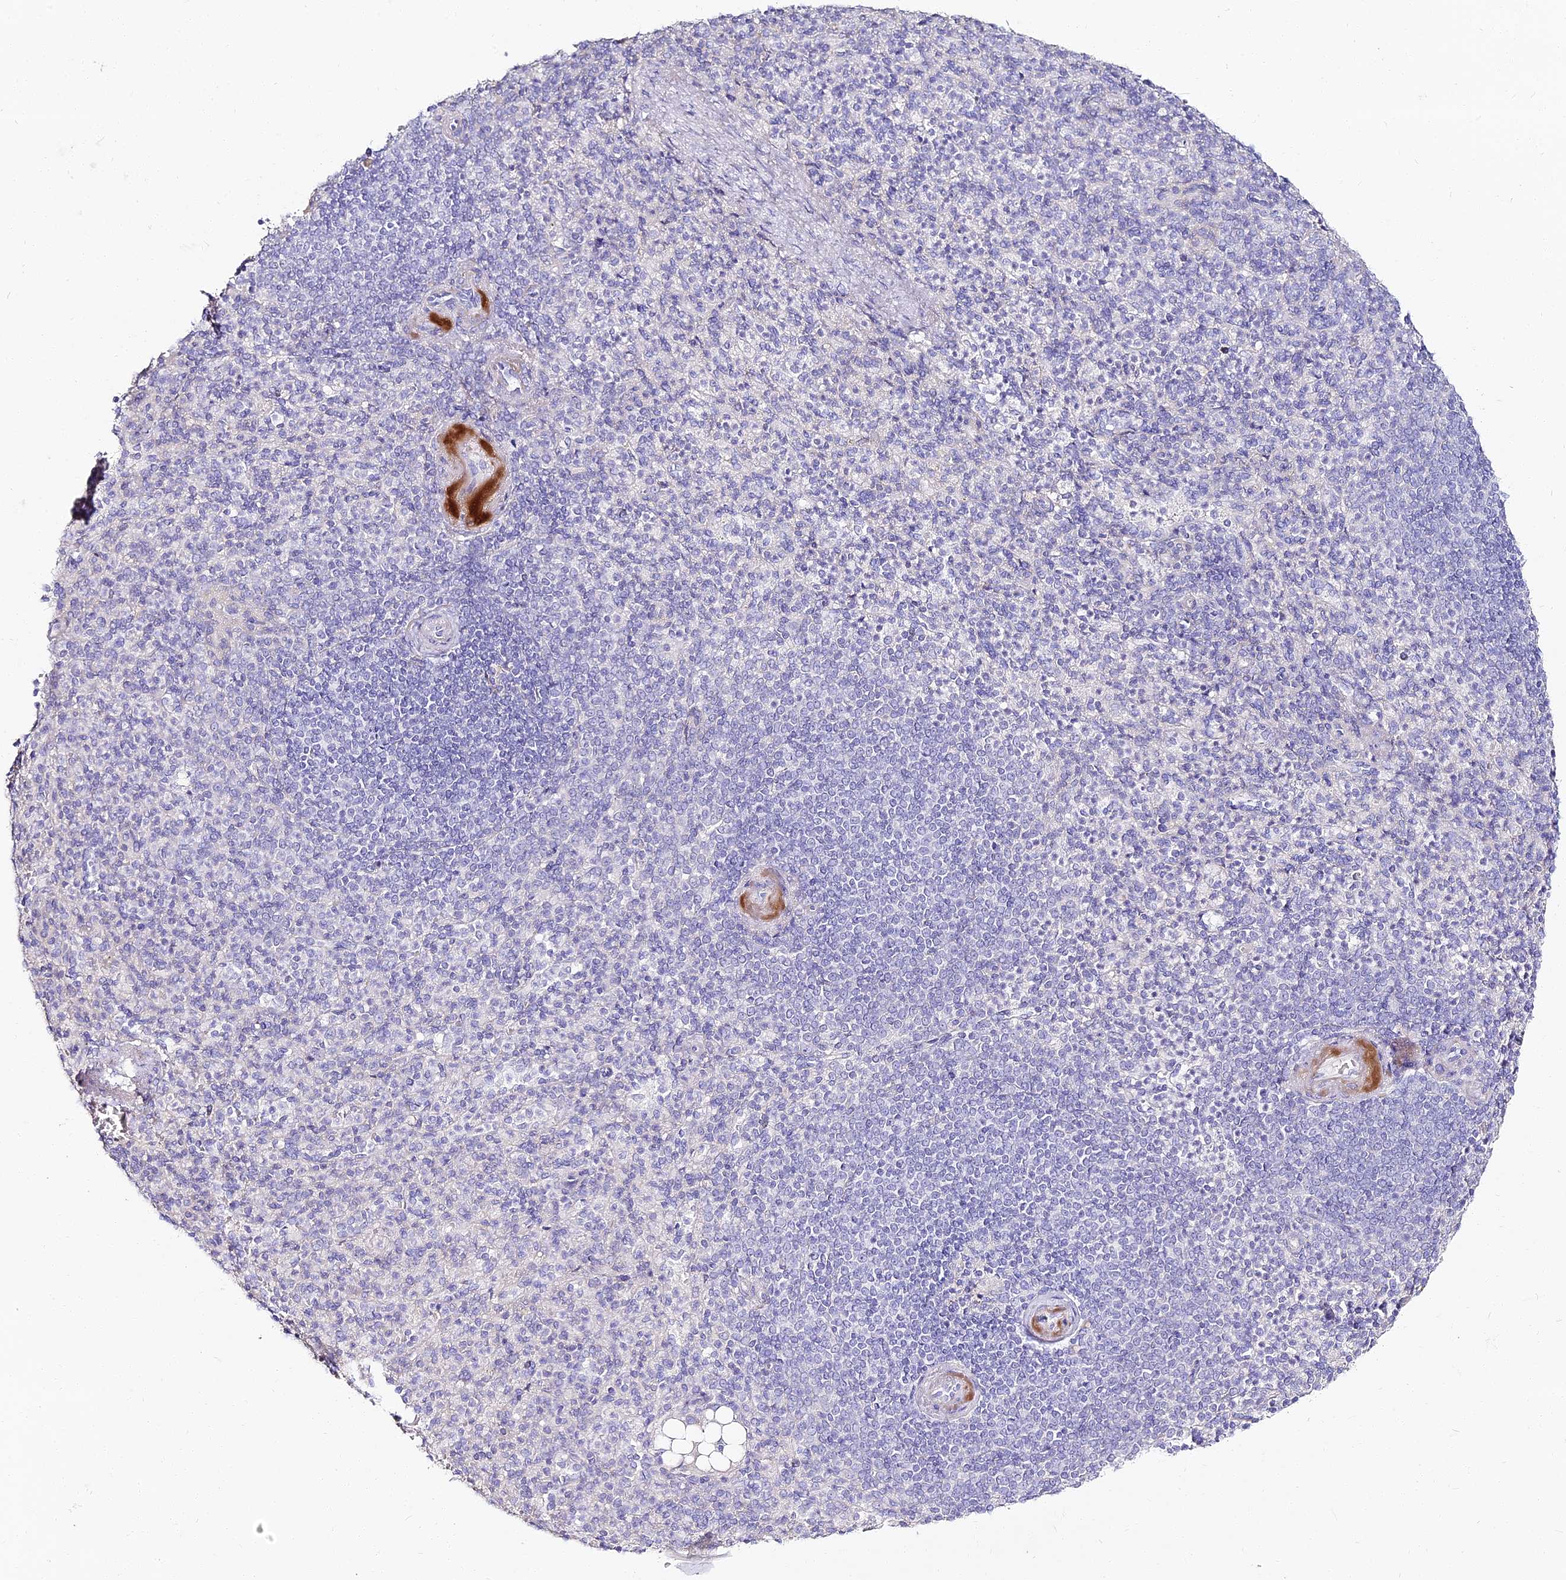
{"staining": {"intensity": "negative", "quantity": "none", "location": "none"}, "tissue": "spleen", "cell_type": "Cells in red pulp", "image_type": "normal", "snomed": [{"axis": "morphology", "description": "Normal tissue, NOS"}, {"axis": "topography", "description": "Spleen"}], "caption": "Immunohistochemistry (IHC) micrograph of benign spleen: human spleen stained with DAB reveals no significant protein positivity in cells in red pulp. Brightfield microscopy of IHC stained with DAB (brown) and hematoxylin (blue), captured at high magnification.", "gene": "ALPG", "patient": {"sex": "female", "age": 74}}